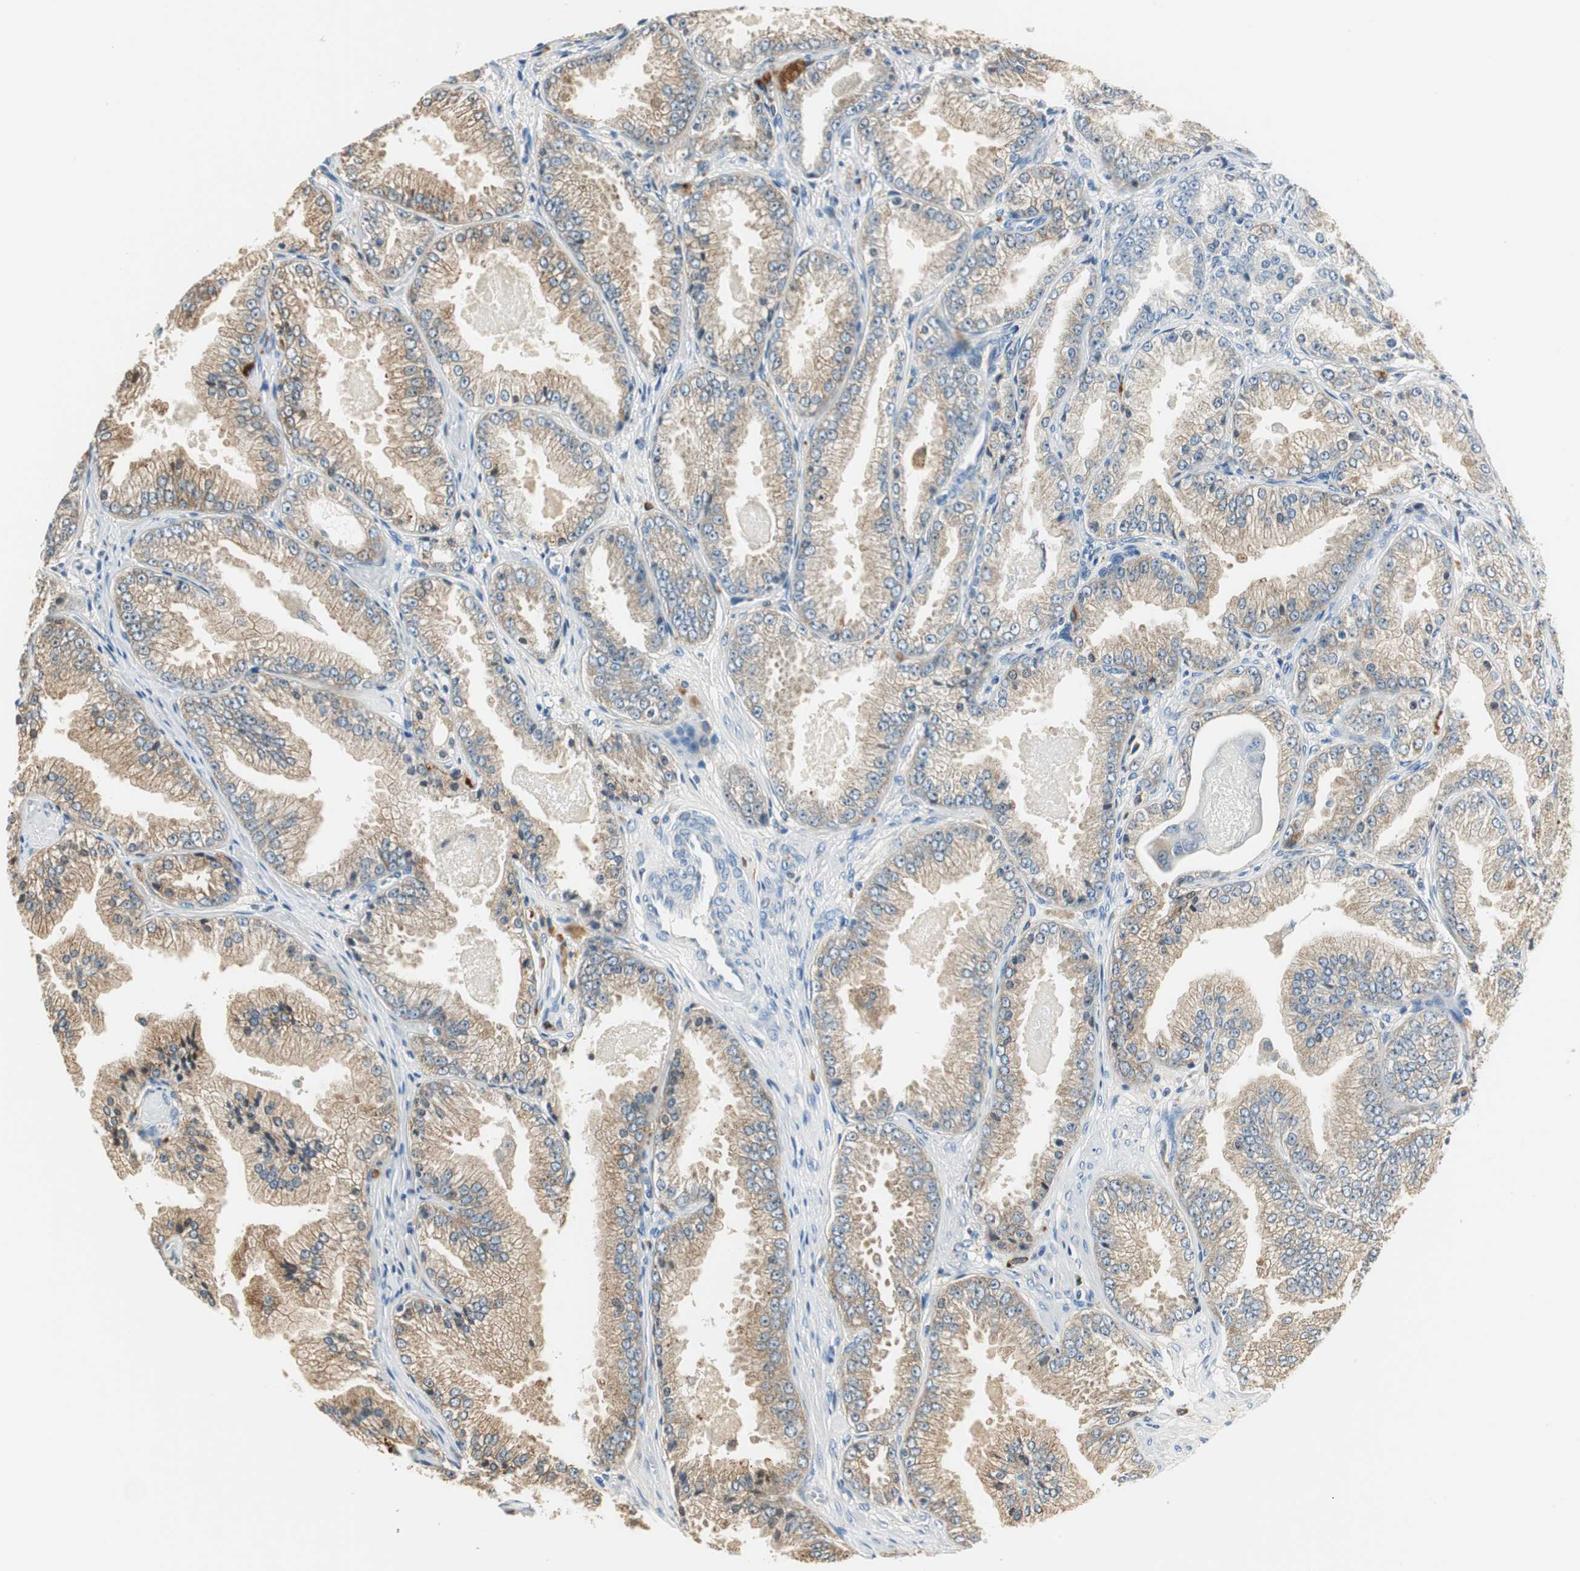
{"staining": {"intensity": "weak", "quantity": "25%-75%", "location": "cytoplasmic/membranous"}, "tissue": "prostate cancer", "cell_type": "Tumor cells", "image_type": "cancer", "snomed": [{"axis": "morphology", "description": "Adenocarcinoma, High grade"}, {"axis": "topography", "description": "Prostate"}], "caption": "Prostate cancer stained with immunohistochemistry (IHC) shows weak cytoplasmic/membranous staining in approximately 25%-75% of tumor cells.", "gene": "NIT1", "patient": {"sex": "male", "age": 61}}